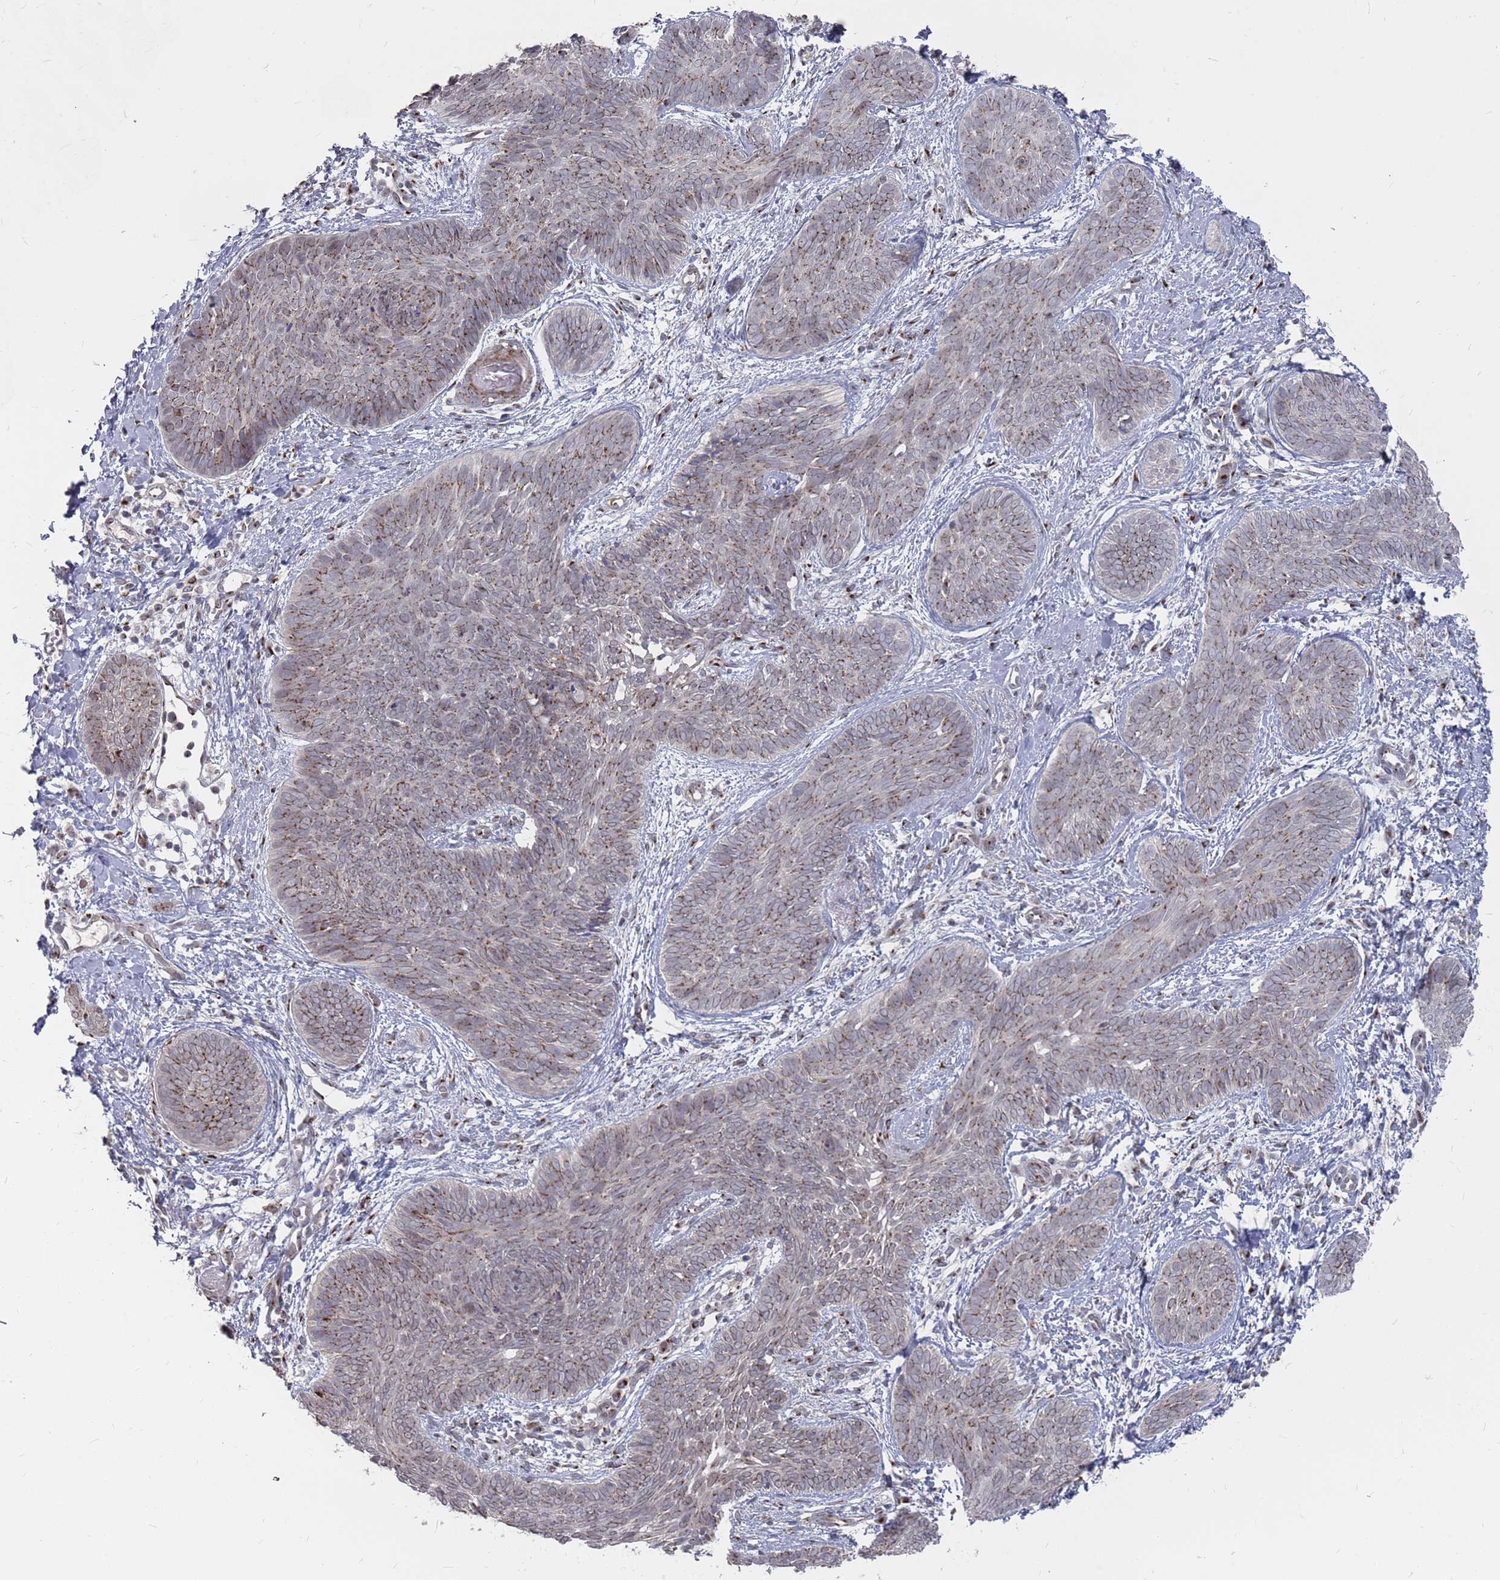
{"staining": {"intensity": "moderate", "quantity": "25%-75%", "location": "cytoplasmic/membranous"}, "tissue": "skin cancer", "cell_type": "Tumor cells", "image_type": "cancer", "snomed": [{"axis": "morphology", "description": "Basal cell carcinoma"}, {"axis": "topography", "description": "Skin"}], "caption": "This is a histology image of immunohistochemistry (IHC) staining of skin basal cell carcinoma, which shows moderate staining in the cytoplasmic/membranous of tumor cells.", "gene": "FMO4", "patient": {"sex": "female", "age": 81}}